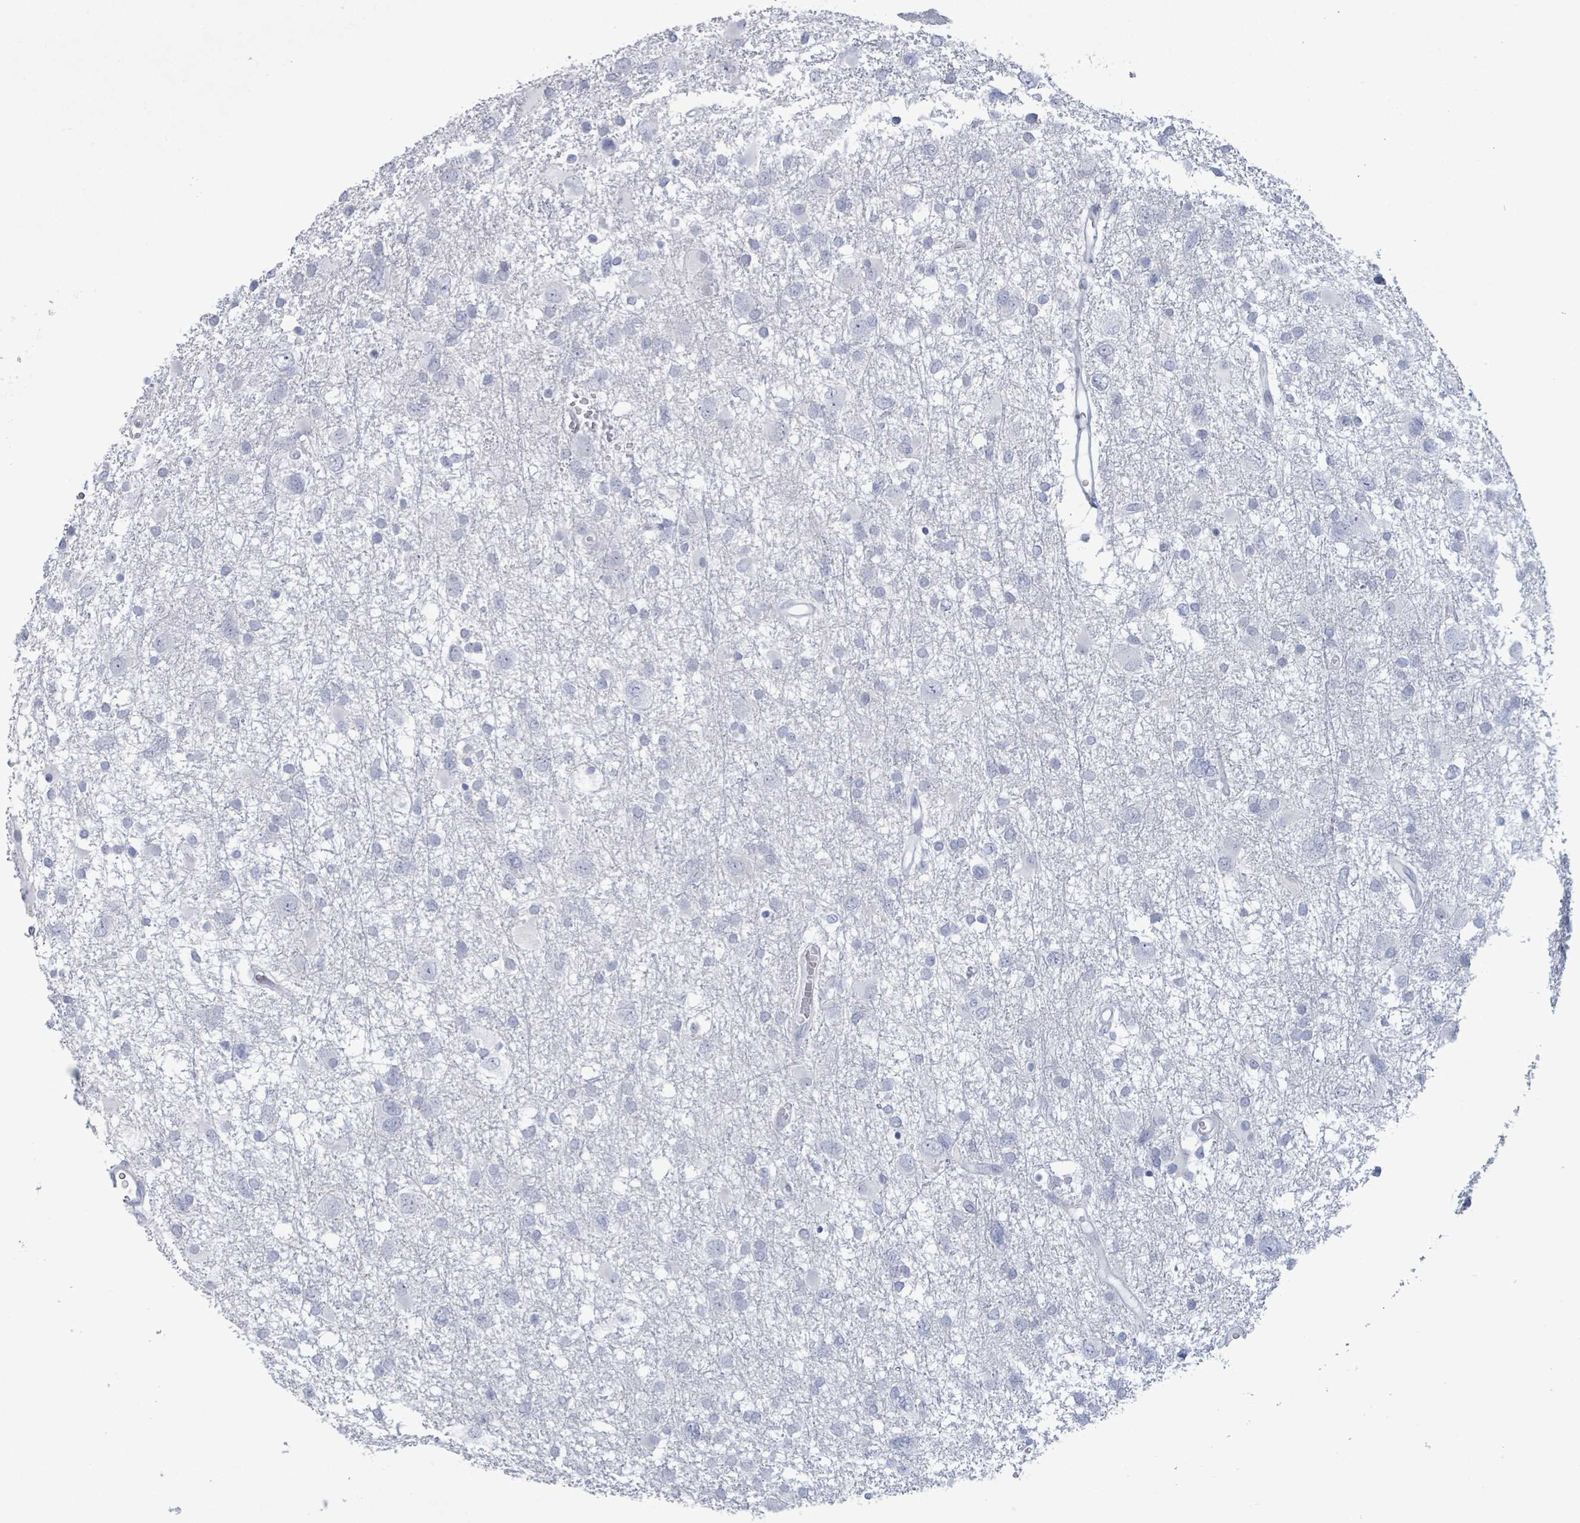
{"staining": {"intensity": "negative", "quantity": "none", "location": "none"}, "tissue": "glioma", "cell_type": "Tumor cells", "image_type": "cancer", "snomed": [{"axis": "morphology", "description": "Glioma, malignant, High grade"}, {"axis": "topography", "description": "Brain"}], "caption": "There is no significant expression in tumor cells of high-grade glioma (malignant).", "gene": "ZNF771", "patient": {"sex": "male", "age": 61}}